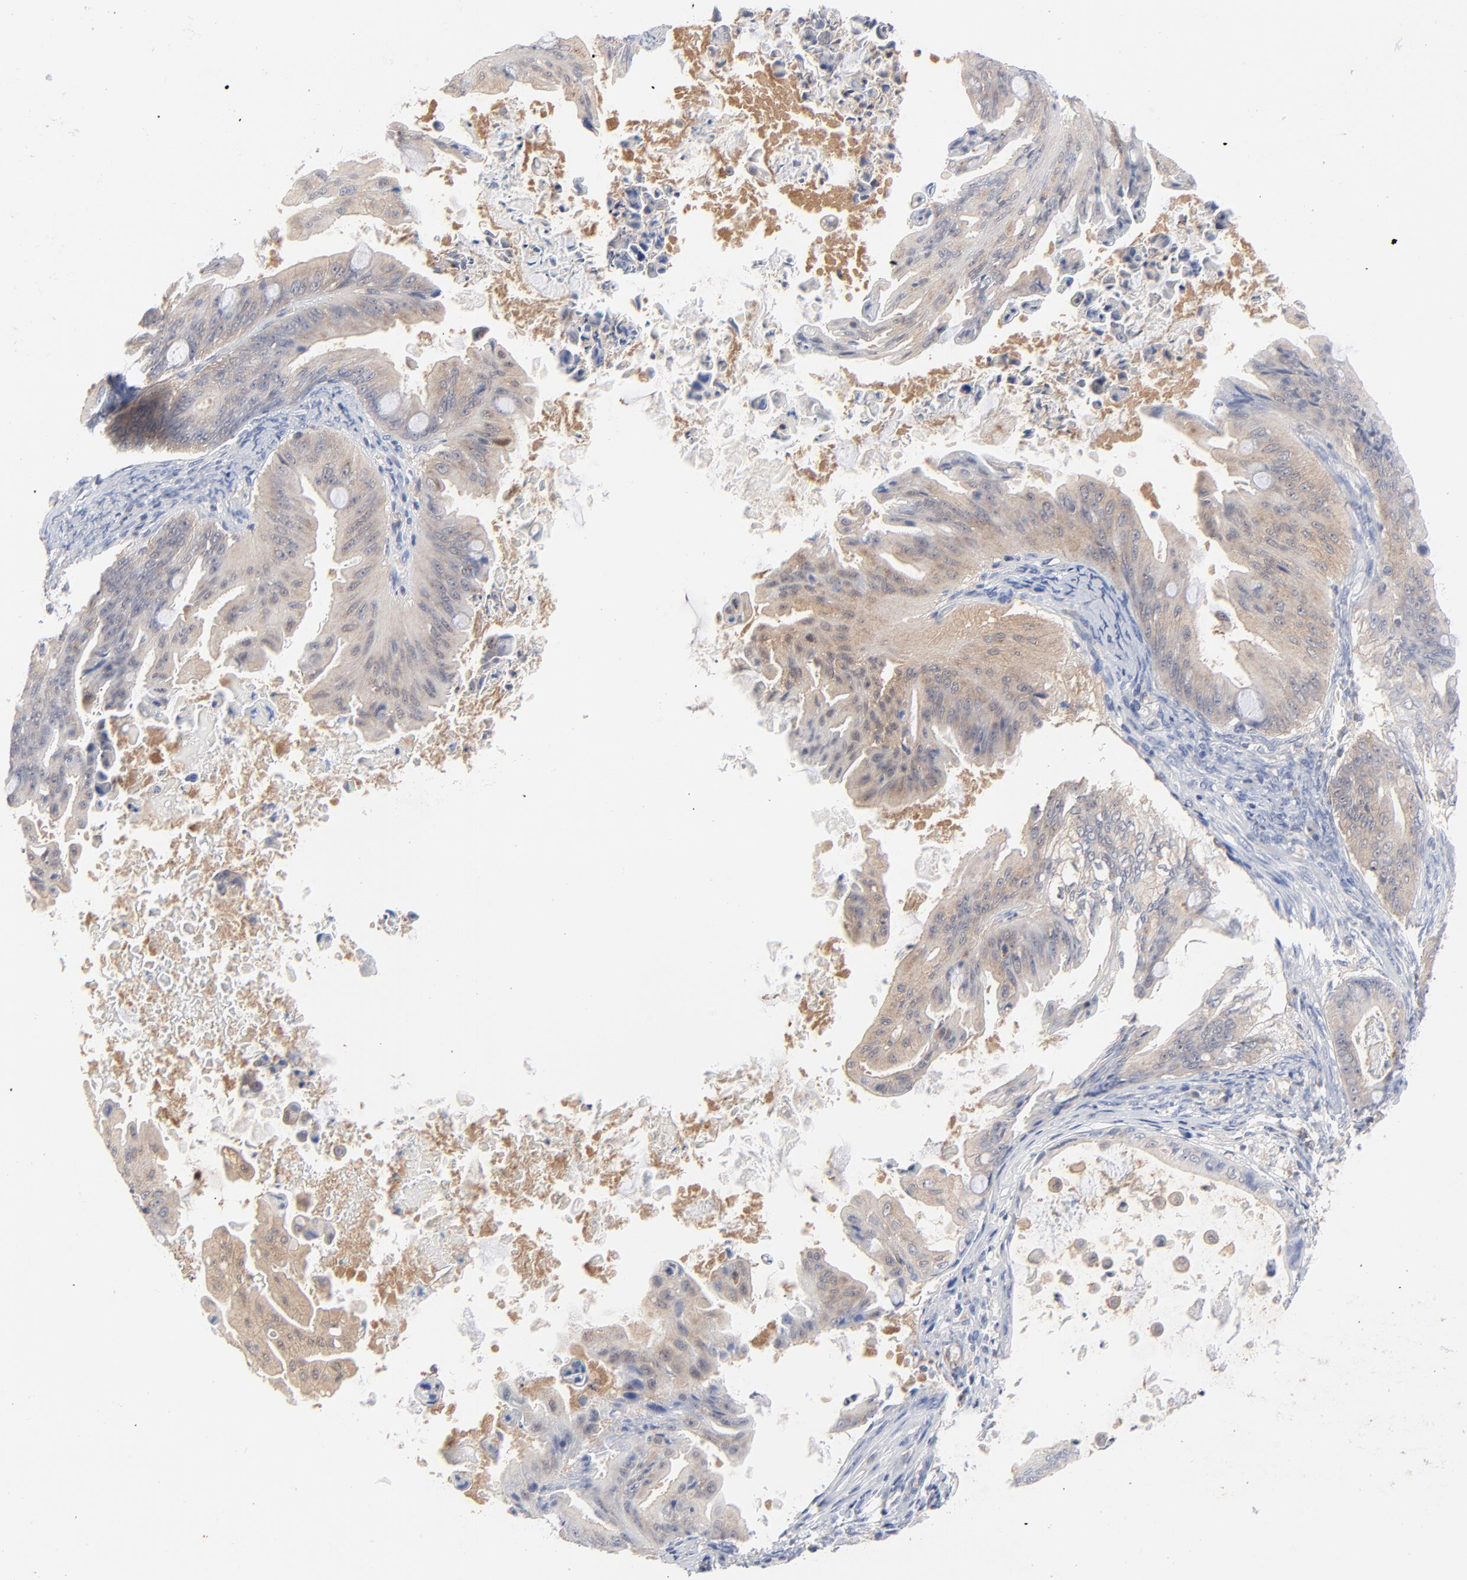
{"staining": {"intensity": "moderate", "quantity": ">75%", "location": "cytoplasmic/membranous"}, "tissue": "ovarian cancer", "cell_type": "Tumor cells", "image_type": "cancer", "snomed": [{"axis": "morphology", "description": "Cystadenocarcinoma, mucinous, NOS"}, {"axis": "topography", "description": "Ovary"}], "caption": "A histopathology image of ovarian cancer (mucinous cystadenocarcinoma) stained for a protein reveals moderate cytoplasmic/membranous brown staining in tumor cells.", "gene": "CAB39L", "patient": {"sex": "female", "age": 37}}